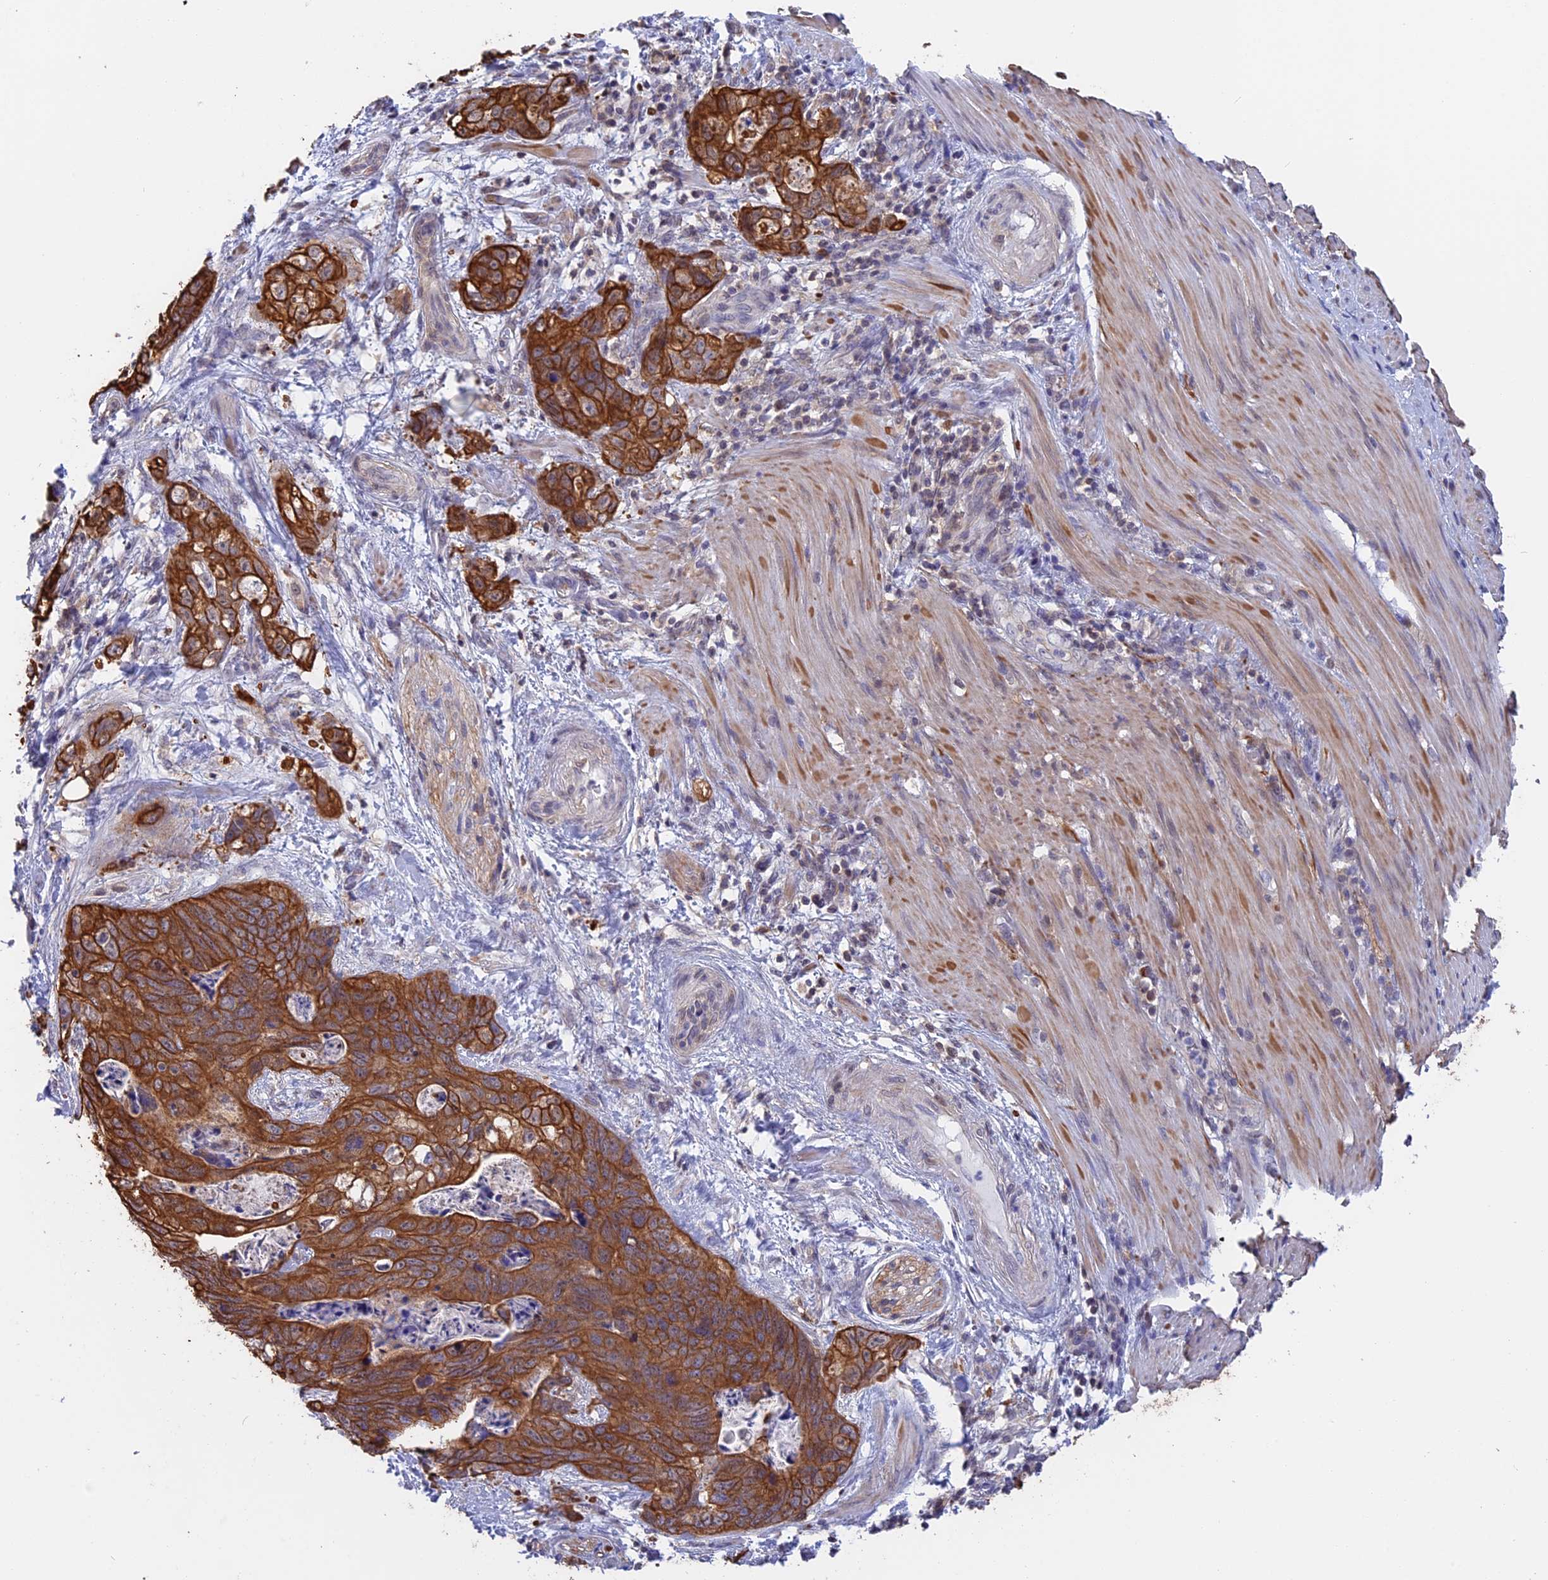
{"staining": {"intensity": "strong", "quantity": ">75%", "location": "cytoplasmic/membranous"}, "tissue": "stomach cancer", "cell_type": "Tumor cells", "image_type": "cancer", "snomed": [{"axis": "morphology", "description": "Normal tissue, NOS"}, {"axis": "morphology", "description": "Adenocarcinoma, NOS"}, {"axis": "topography", "description": "Stomach"}], "caption": "Brown immunohistochemical staining in stomach cancer displays strong cytoplasmic/membranous staining in about >75% of tumor cells.", "gene": "STUB1", "patient": {"sex": "female", "age": 89}}